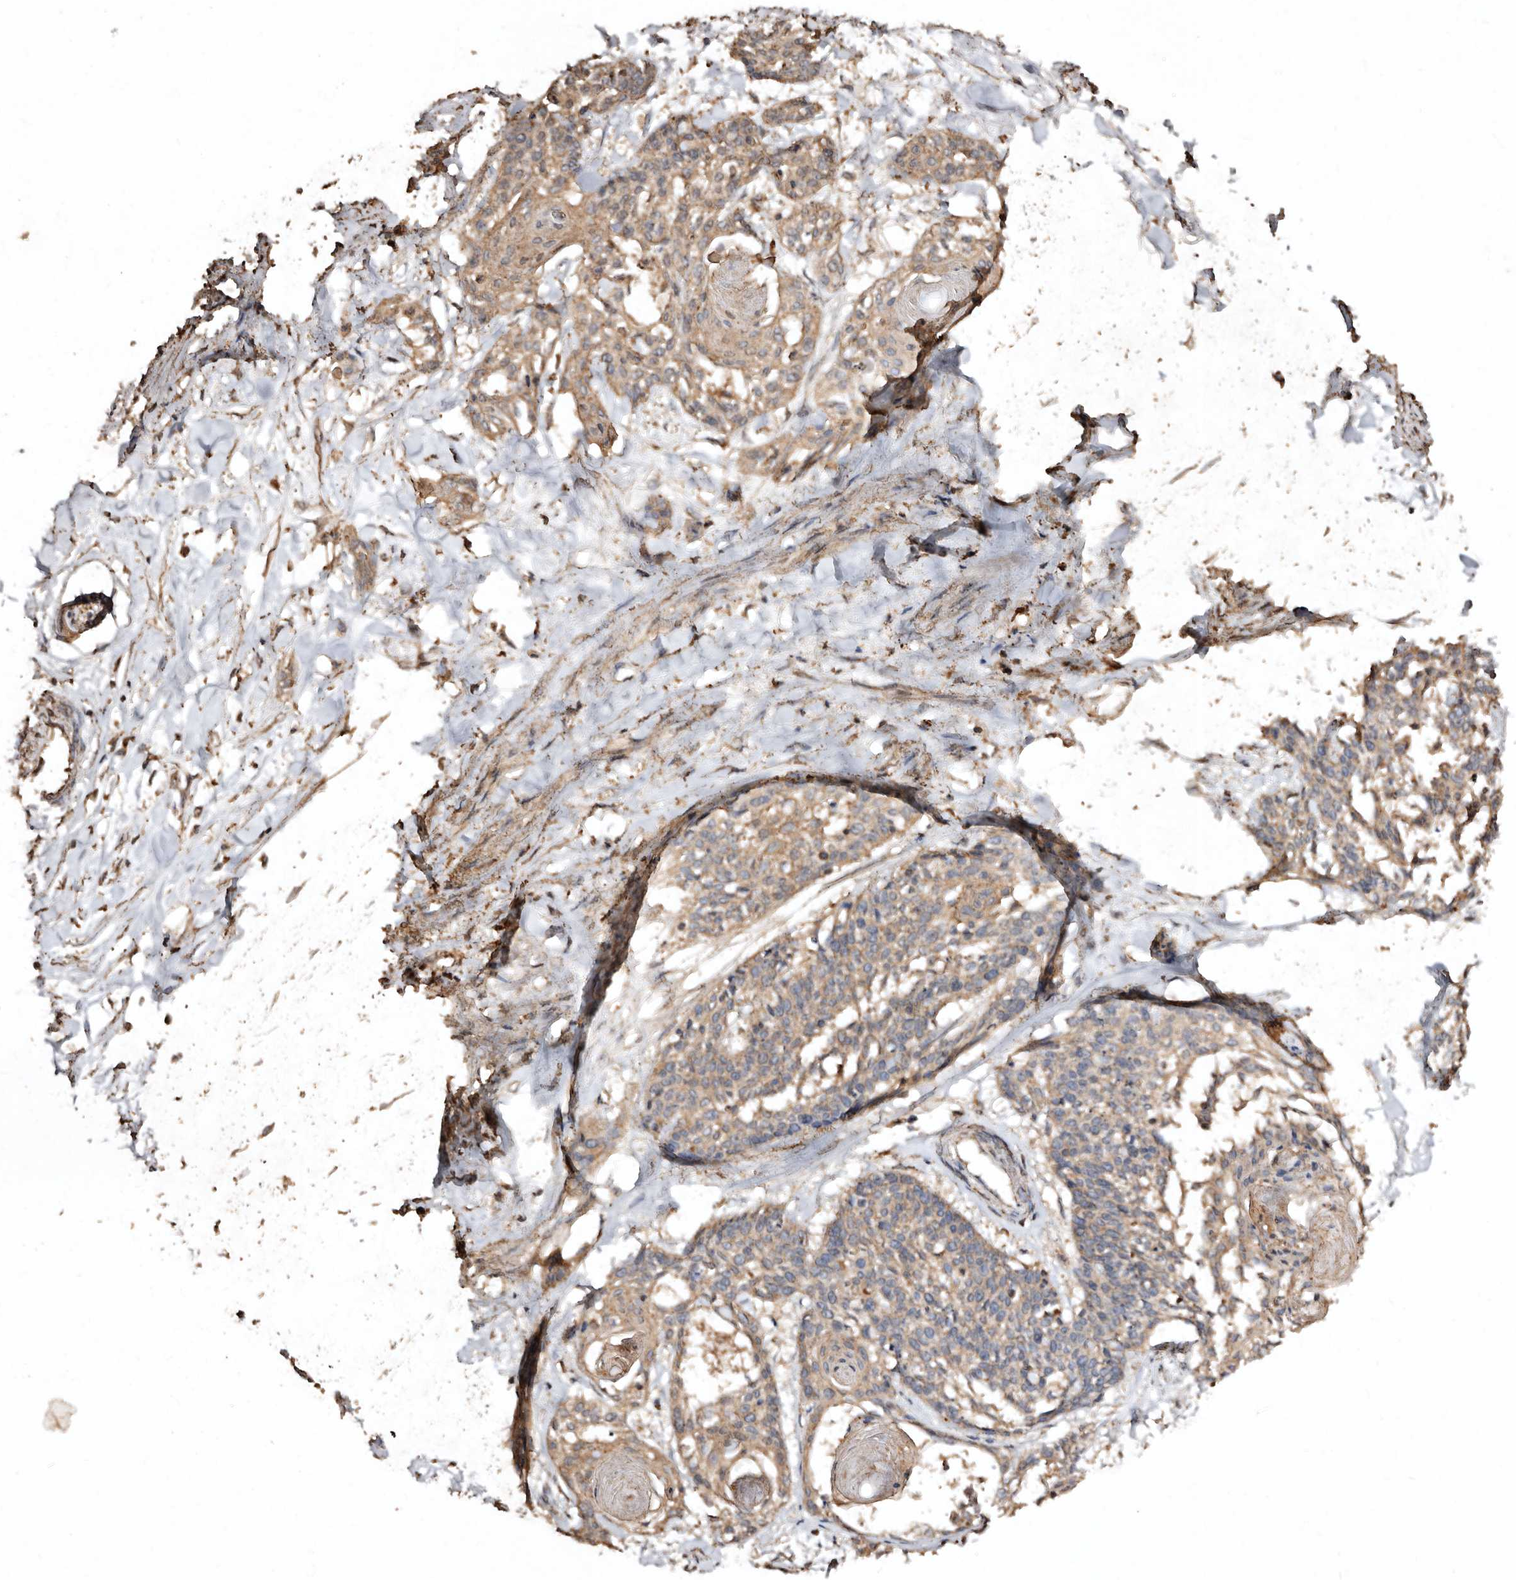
{"staining": {"intensity": "moderate", "quantity": ">75%", "location": "cytoplasmic/membranous"}, "tissue": "cervical cancer", "cell_type": "Tumor cells", "image_type": "cancer", "snomed": [{"axis": "morphology", "description": "Squamous cell carcinoma, NOS"}, {"axis": "topography", "description": "Cervix"}], "caption": "This histopathology image reveals immunohistochemistry staining of cervical cancer (squamous cell carcinoma), with medium moderate cytoplasmic/membranous expression in about >75% of tumor cells.", "gene": "FARS2", "patient": {"sex": "female", "age": 57}}